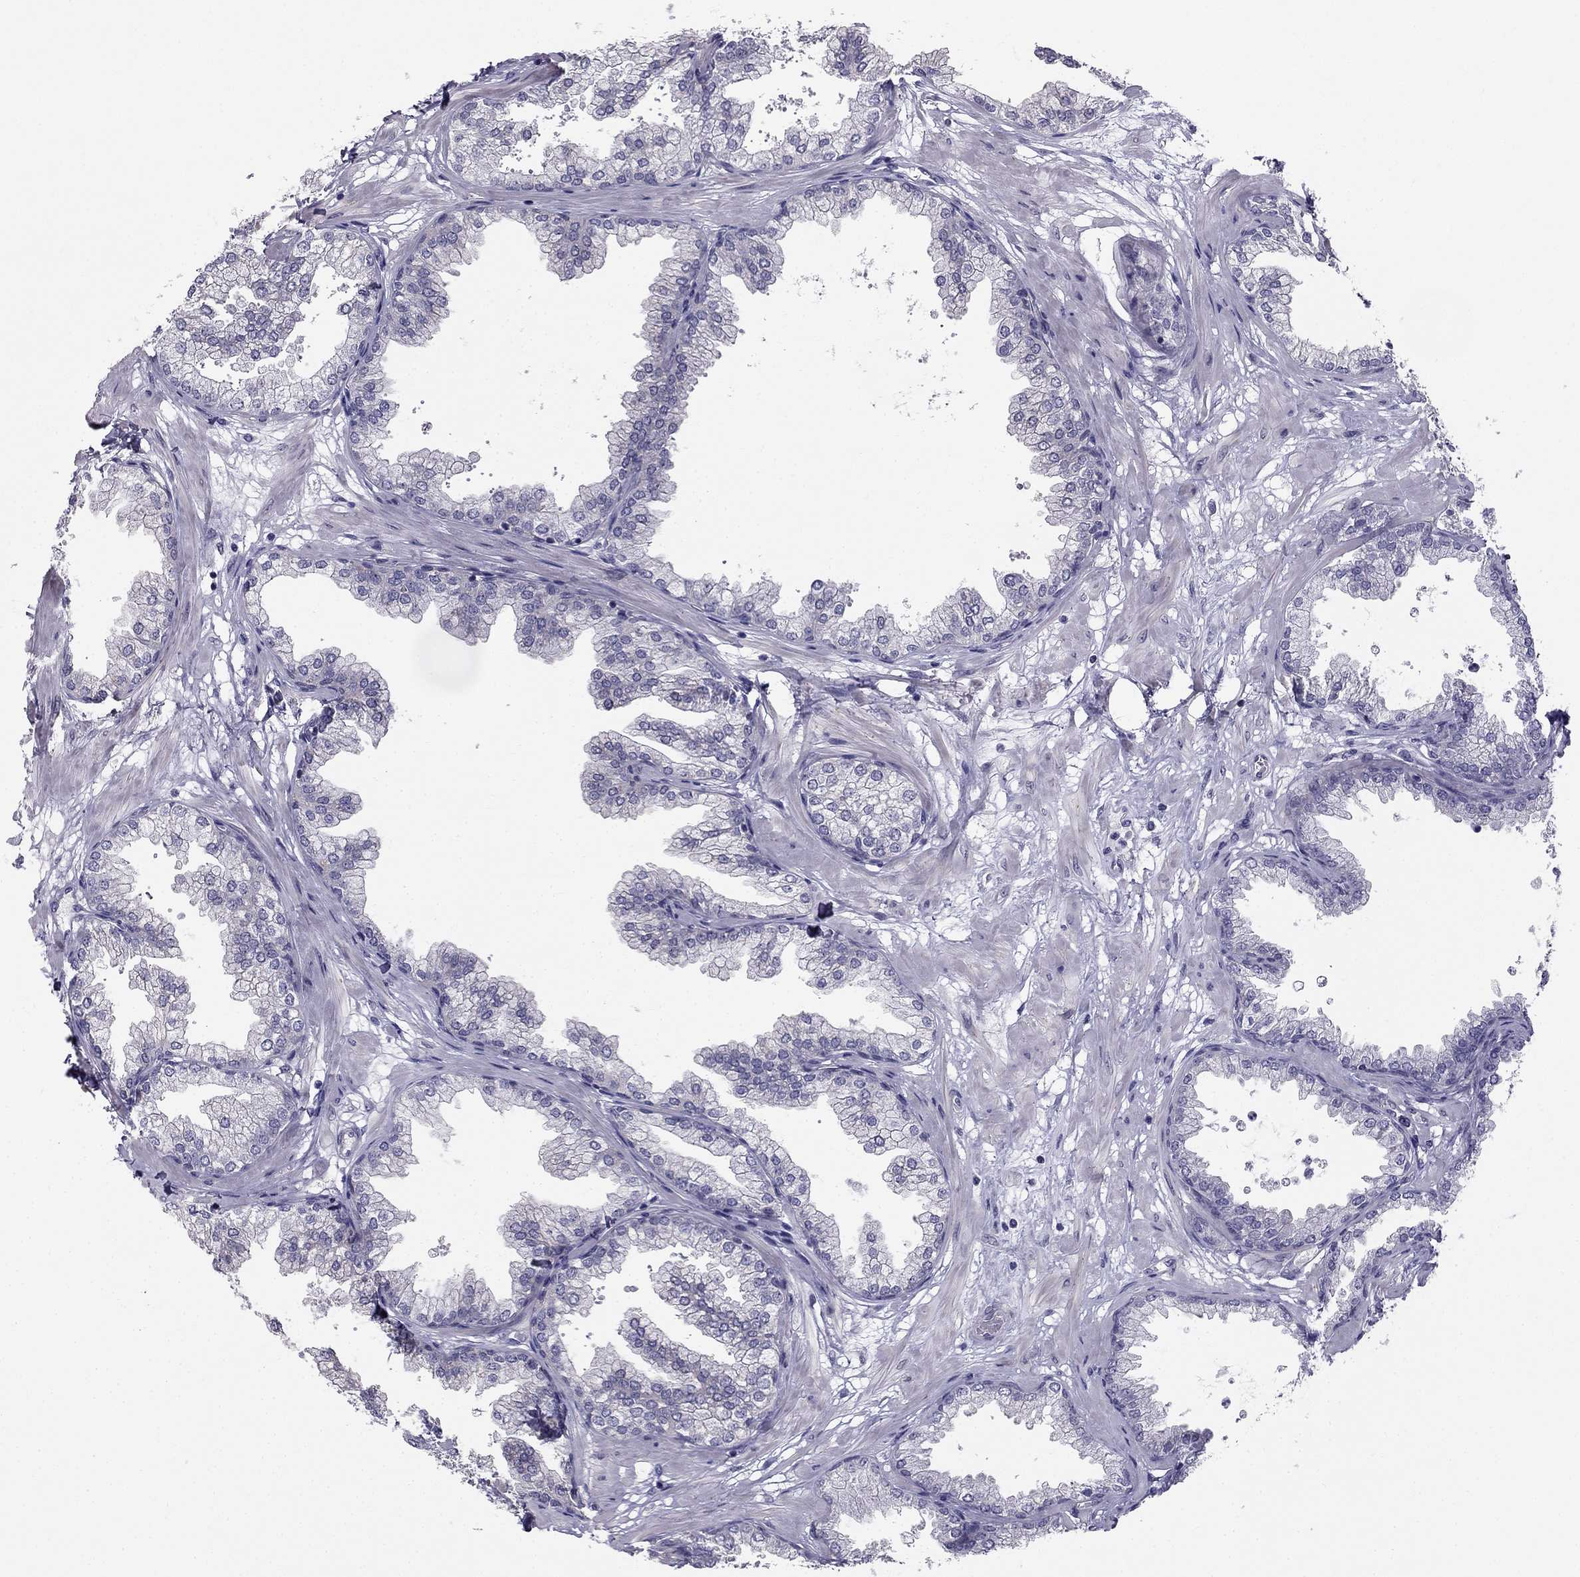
{"staining": {"intensity": "negative", "quantity": "none", "location": "none"}, "tissue": "prostate", "cell_type": "Glandular cells", "image_type": "normal", "snomed": [{"axis": "morphology", "description": "Normal tissue, NOS"}, {"axis": "topography", "description": "Prostate"}], "caption": "This is a histopathology image of IHC staining of unremarkable prostate, which shows no staining in glandular cells.", "gene": "HSFX1", "patient": {"sex": "male", "age": 37}}